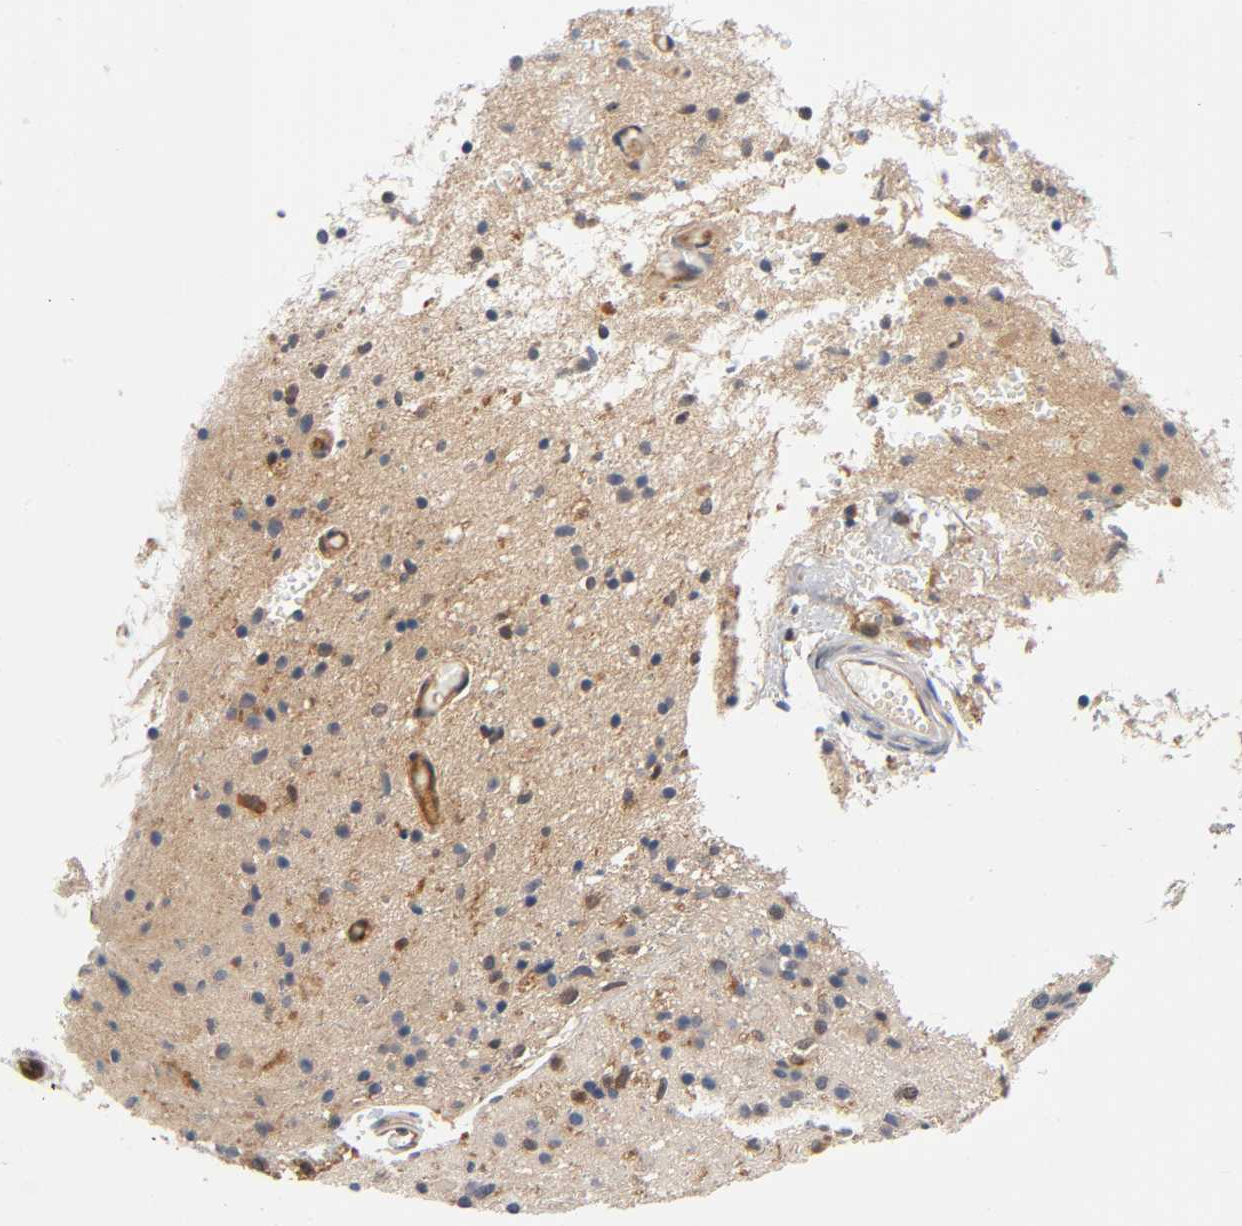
{"staining": {"intensity": "moderate", "quantity": "25%-75%", "location": "cytoplasmic/membranous"}, "tissue": "glioma", "cell_type": "Tumor cells", "image_type": "cancer", "snomed": [{"axis": "morphology", "description": "Glioma, malignant, High grade"}, {"axis": "topography", "description": "Brain"}], "caption": "High-power microscopy captured an immunohistochemistry photomicrograph of glioma, revealing moderate cytoplasmic/membranous expression in approximately 25%-75% of tumor cells. The protein is shown in brown color, while the nuclei are stained blue.", "gene": "PRKAB1", "patient": {"sex": "male", "age": 33}}